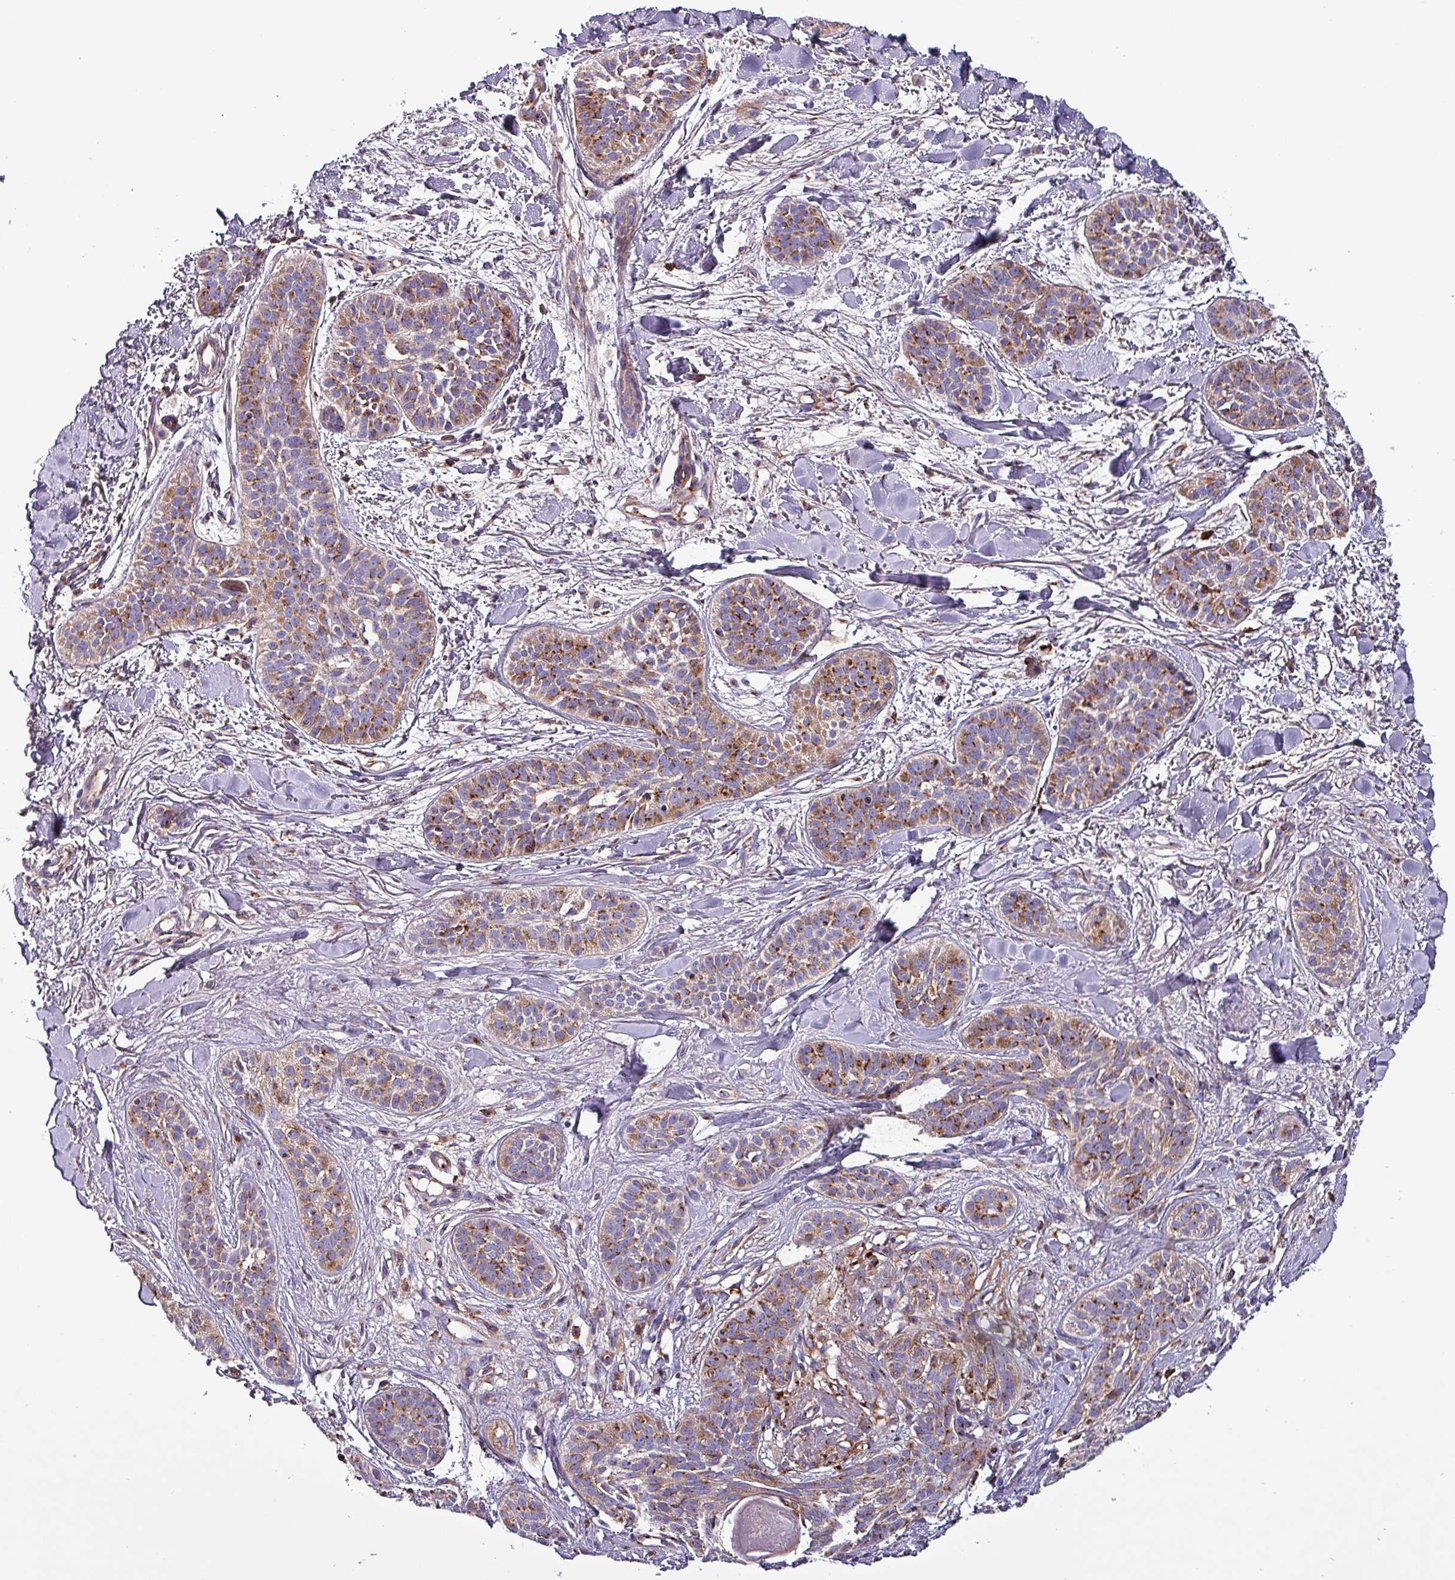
{"staining": {"intensity": "moderate", "quantity": ">75%", "location": "cytoplasmic/membranous"}, "tissue": "skin cancer", "cell_type": "Tumor cells", "image_type": "cancer", "snomed": [{"axis": "morphology", "description": "Basal cell carcinoma"}, {"axis": "topography", "description": "Skin"}], "caption": "Tumor cells reveal medium levels of moderate cytoplasmic/membranous positivity in about >75% of cells in skin cancer.", "gene": "VAMP4", "patient": {"sex": "male", "age": 52}}